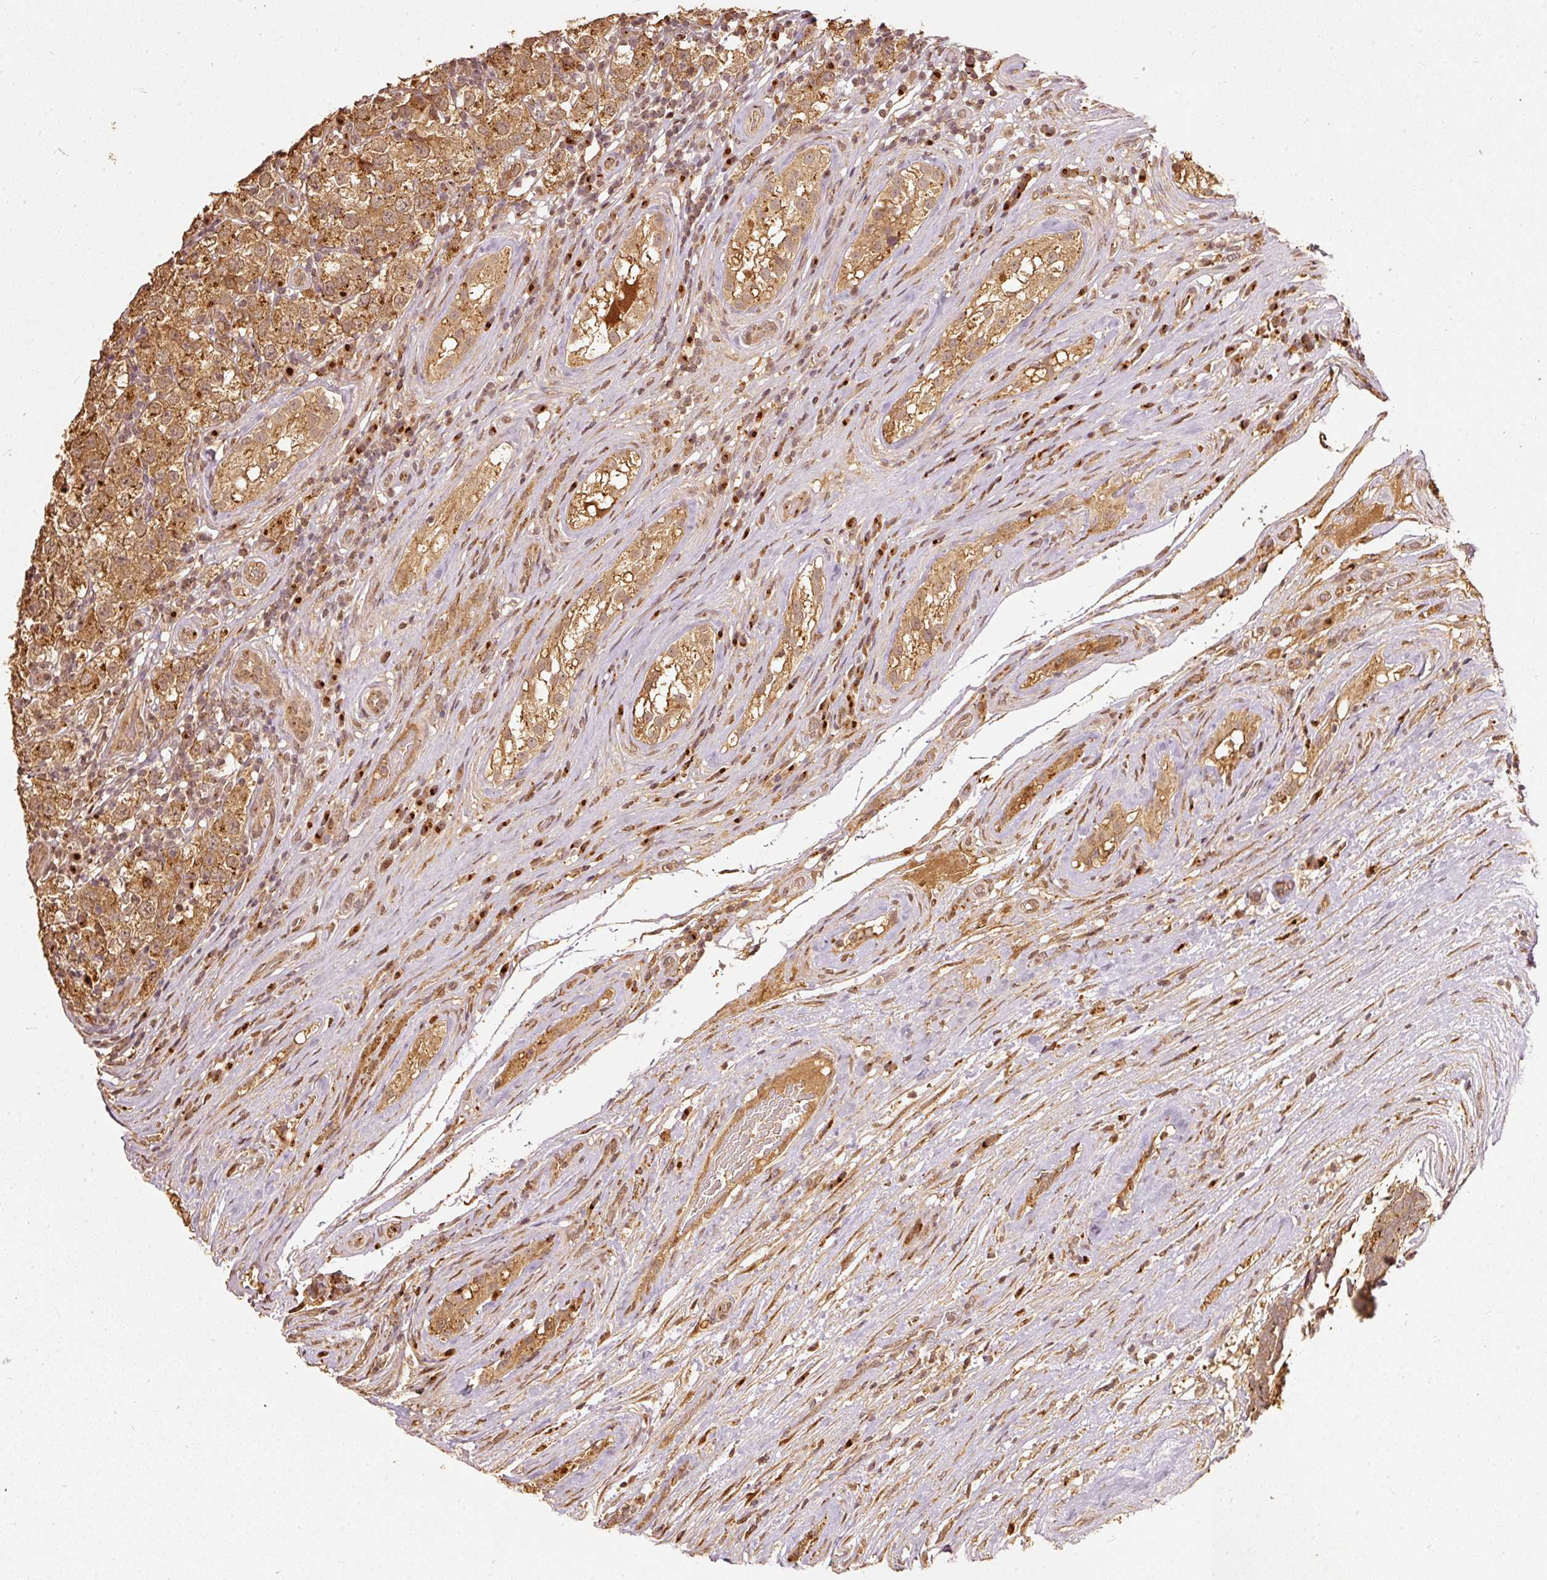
{"staining": {"intensity": "moderate", "quantity": ">75%", "location": "cytoplasmic/membranous"}, "tissue": "testis cancer", "cell_type": "Tumor cells", "image_type": "cancer", "snomed": [{"axis": "morphology", "description": "Seminoma, NOS"}, {"axis": "morphology", "description": "Carcinoma, Embryonal, NOS"}, {"axis": "topography", "description": "Testis"}], "caption": "Immunohistochemical staining of testis cancer (embryonal carcinoma) exhibits medium levels of moderate cytoplasmic/membranous protein expression in approximately >75% of tumor cells.", "gene": "FUT8", "patient": {"sex": "male", "age": 41}}